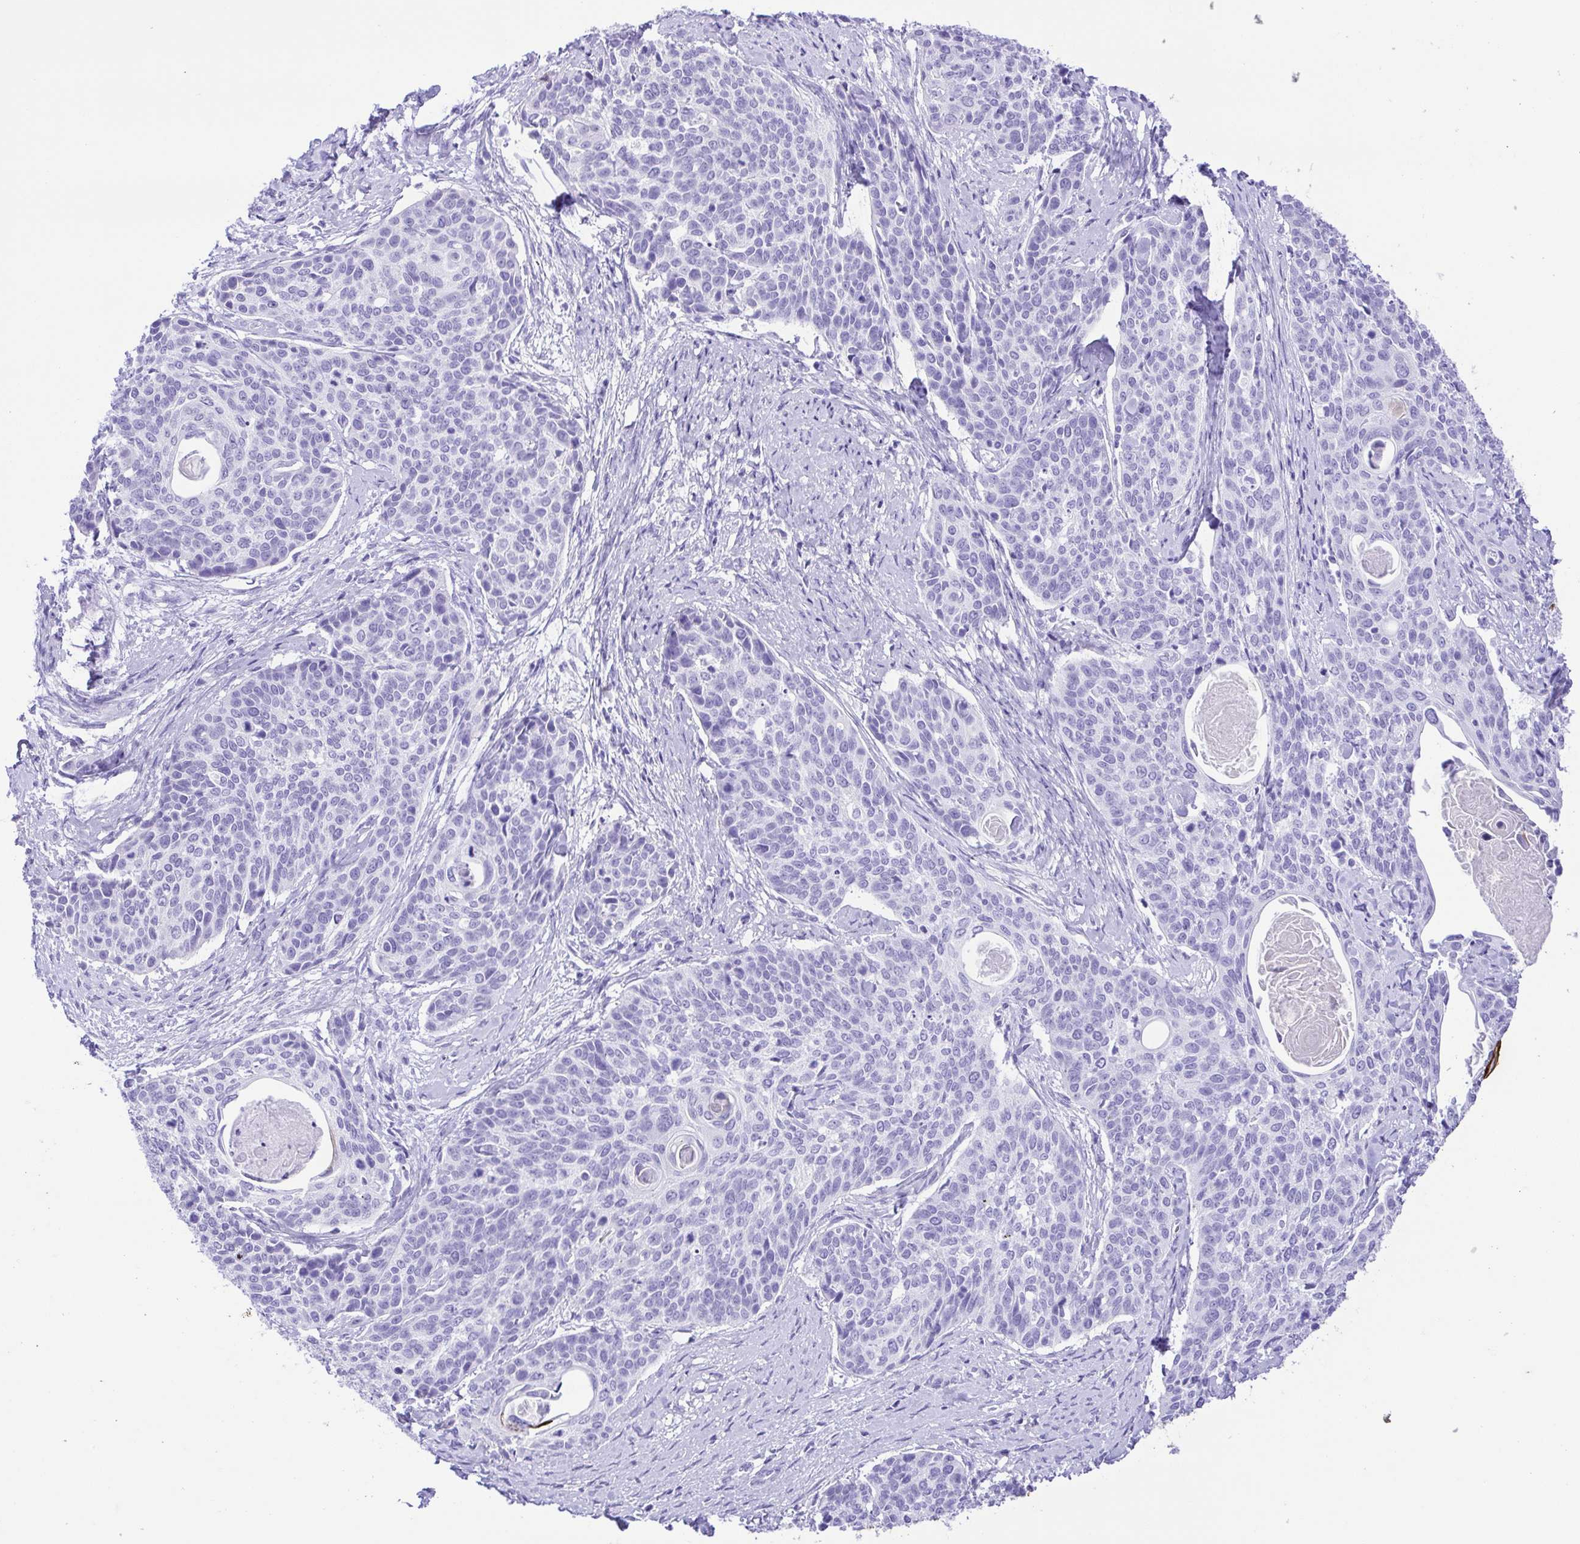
{"staining": {"intensity": "negative", "quantity": "none", "location": "none"}, "tissue": "cervical cancer", "cell_type": "Tumor cells", "image_type": "cancer", "snomed": [{"axis": "morphology", "description": "Squamous cell carcinoma, NOS"}, {"axis": "topography", "description": "Cervix"}], "caption": "High magnification brightfield microscopy of cervical cancer stained with DAB (brown) and counterstained with hematoxylin (blue): tumor cells show no significant expression.", "gene": "CDSN", "patient": {"sex": "female", "age": 69}}